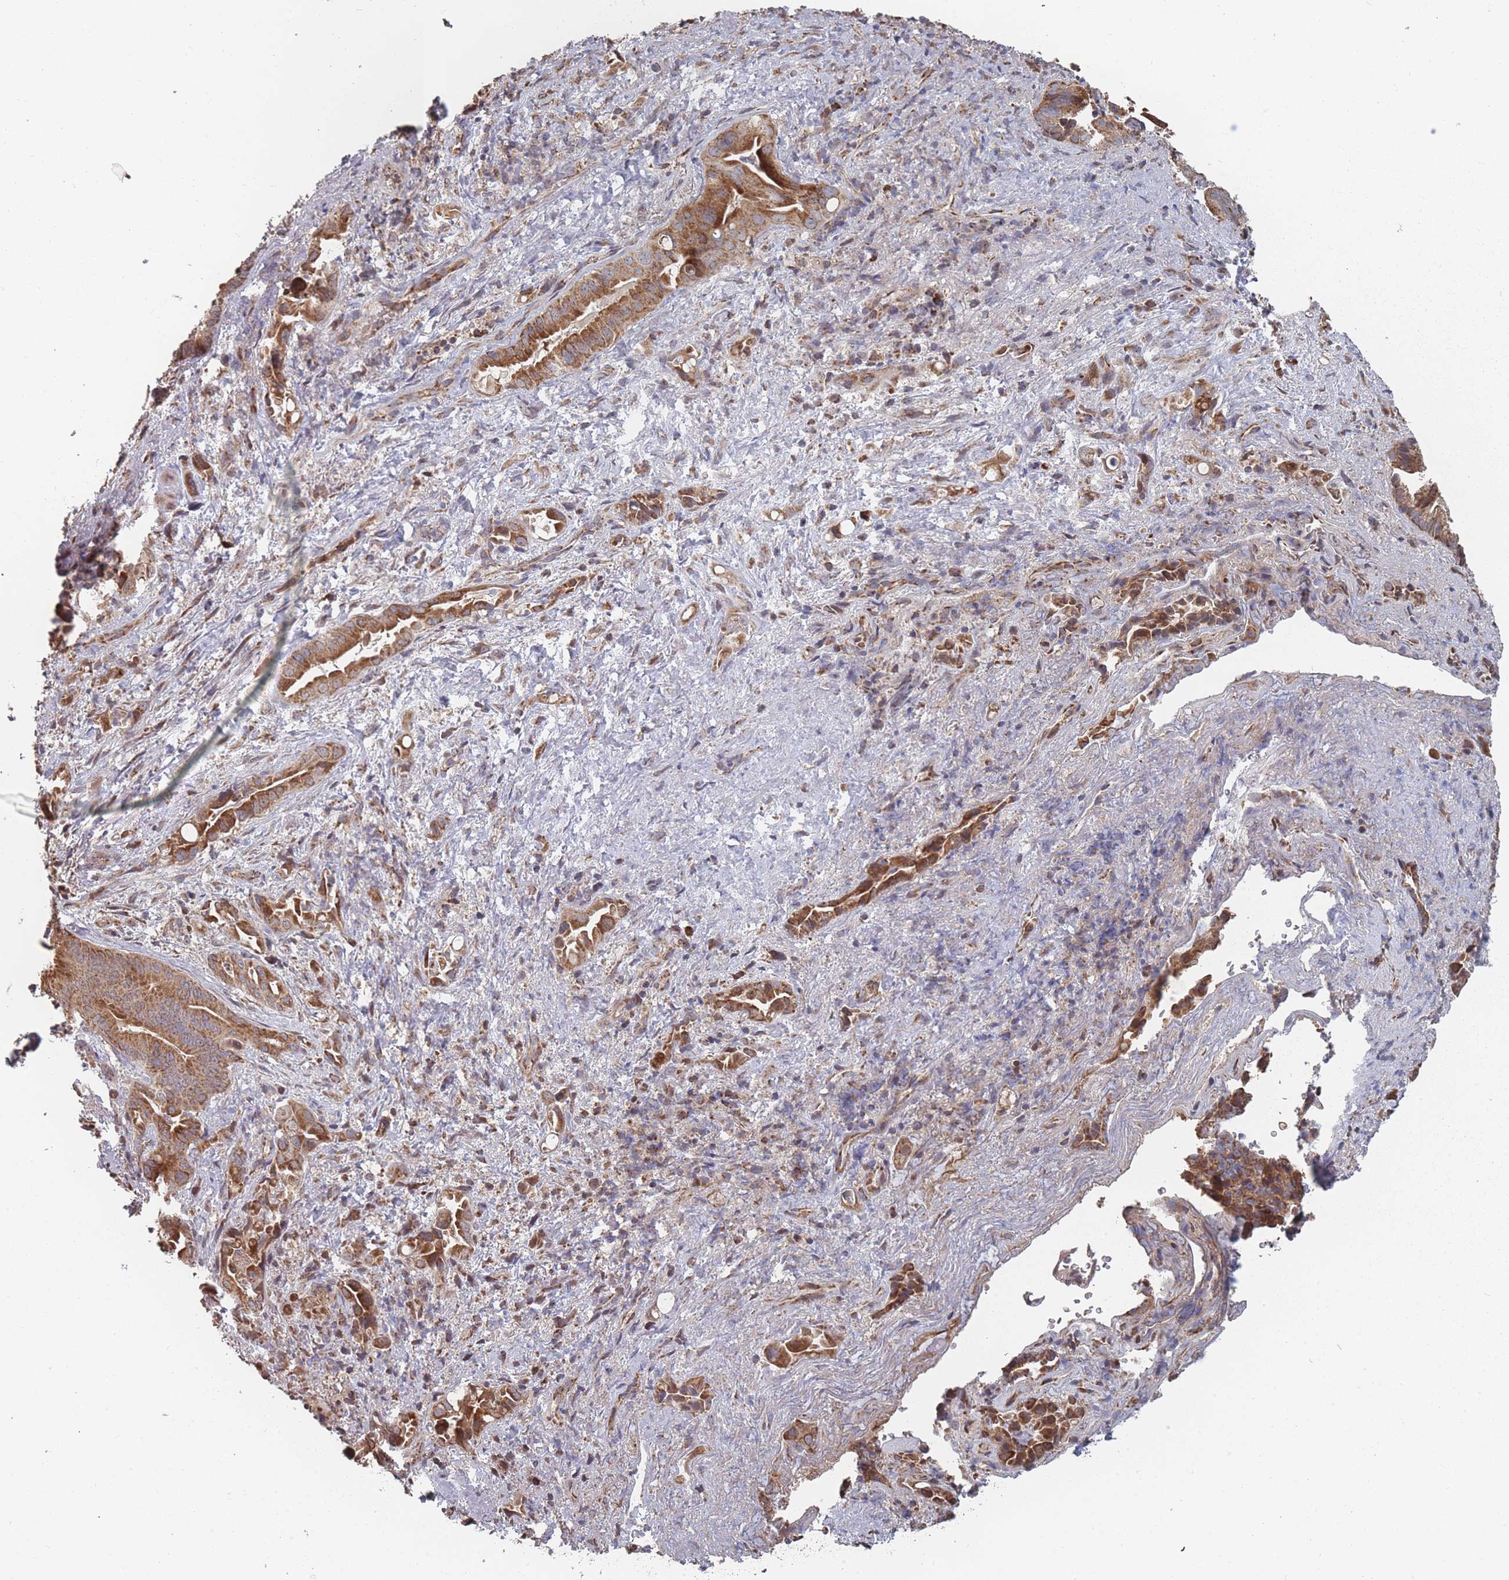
{"staining": {"intensity": "moderate", "quantity": ">75%", "location": "cytoplasmic/membranous"}, "tissue": "liver cancer", "cell_type": "Tumor cells", "image_type": "cancer", "snomed": [{"axis": "morphology", "description": "Cholangiocarcinoma"}, {"axis": "topography", "description": "Liver"}], "caption": "Liver cholangiocarcinoma stained with a protein marker displays moderate staining in tumor cells.", "gene": "PSMB3", "patient": {"sex": "female", "age": 68}}